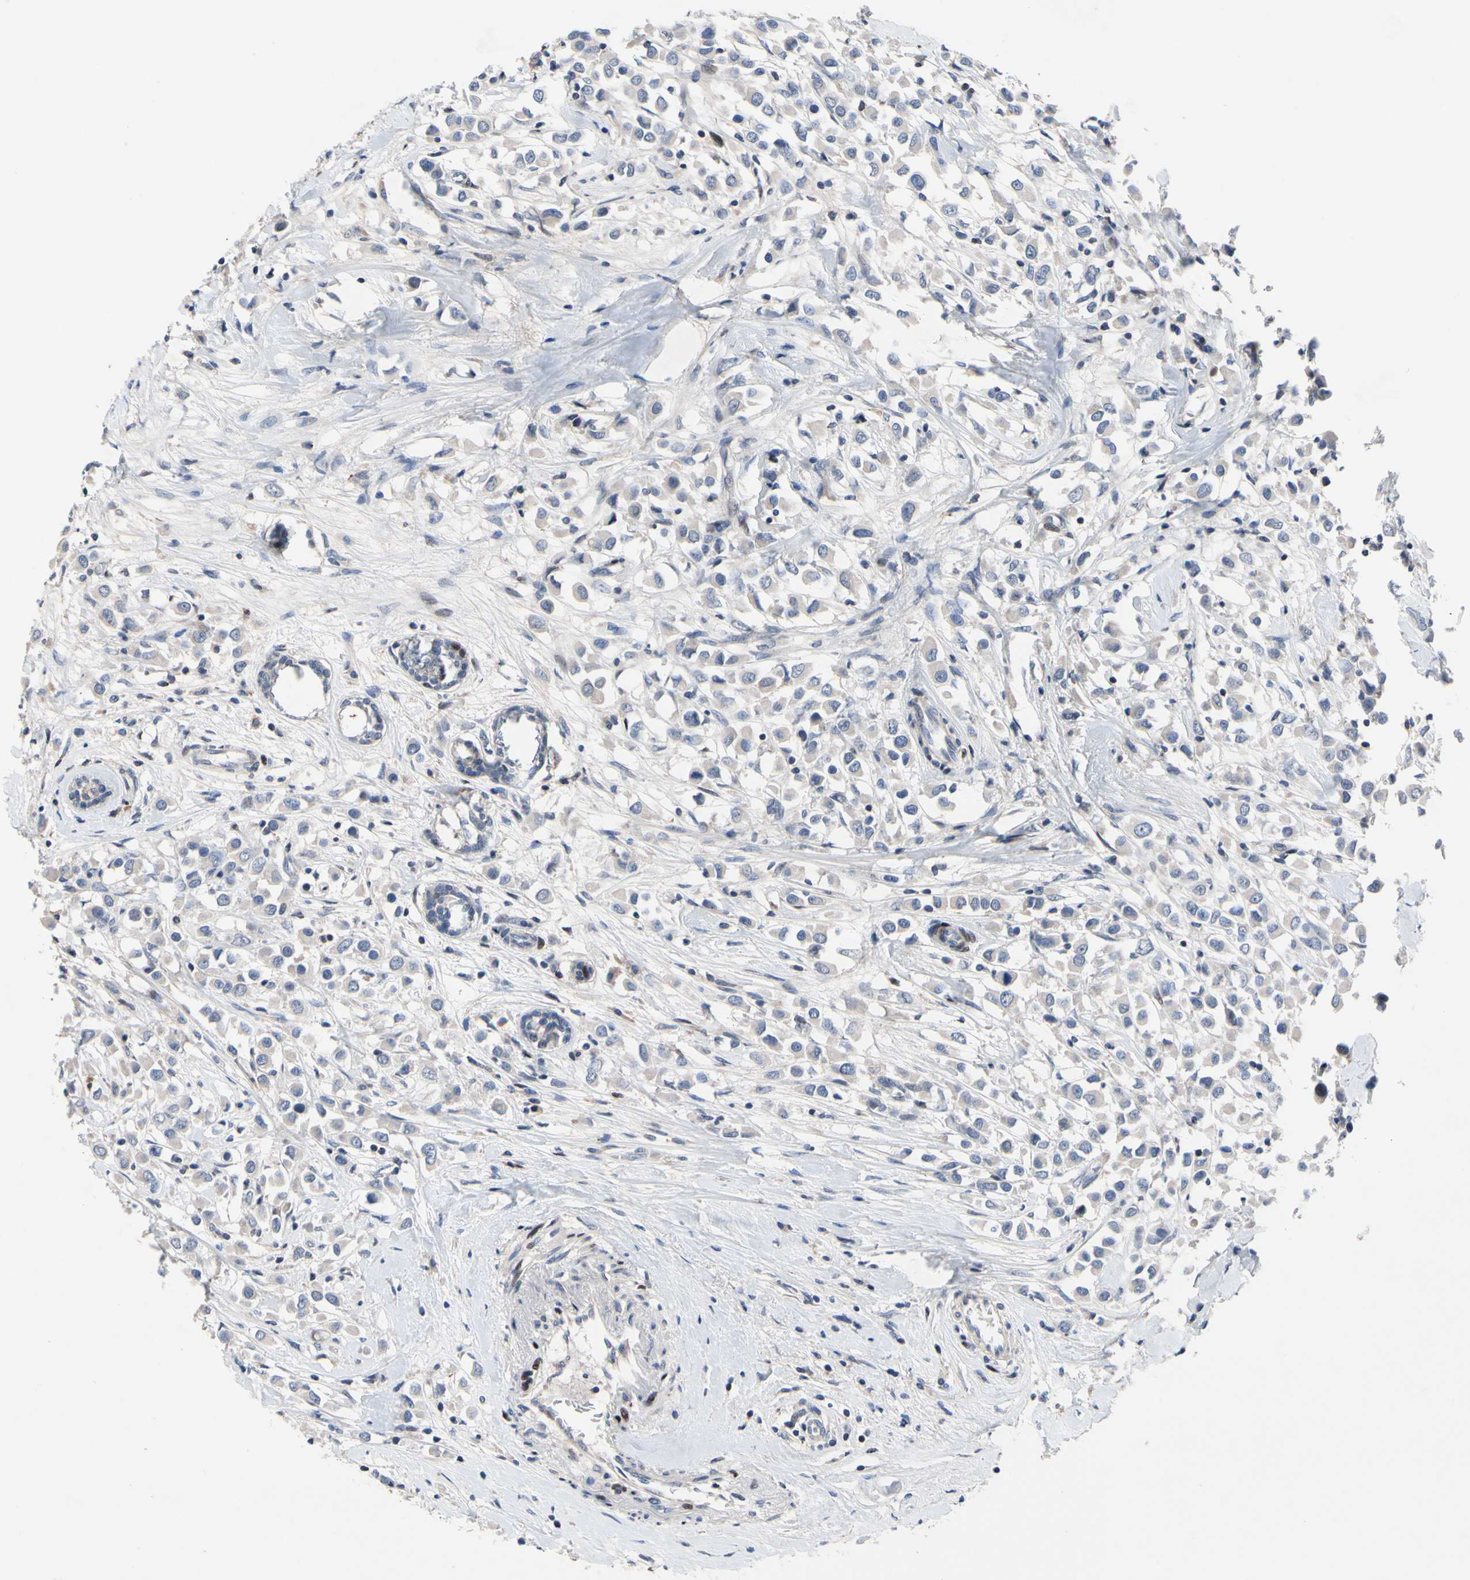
{"staining": {"intensity": "negative", "quantity": "none", "location": "none"}, "tissue": "breast cancer", "cell_type": "Tumor cells", "image_type": "cancer", "snomed": [{"axis": "morphology", "description": "Duct carcinoma"}, {"axis": "topography", "description": "Breast"}], "caption": "The histopathology image demonstrates no significant positivity in tumor cells of breast cancer.", "gene": "MUTYH", "patient": {"sex": "female", "age": 61}}